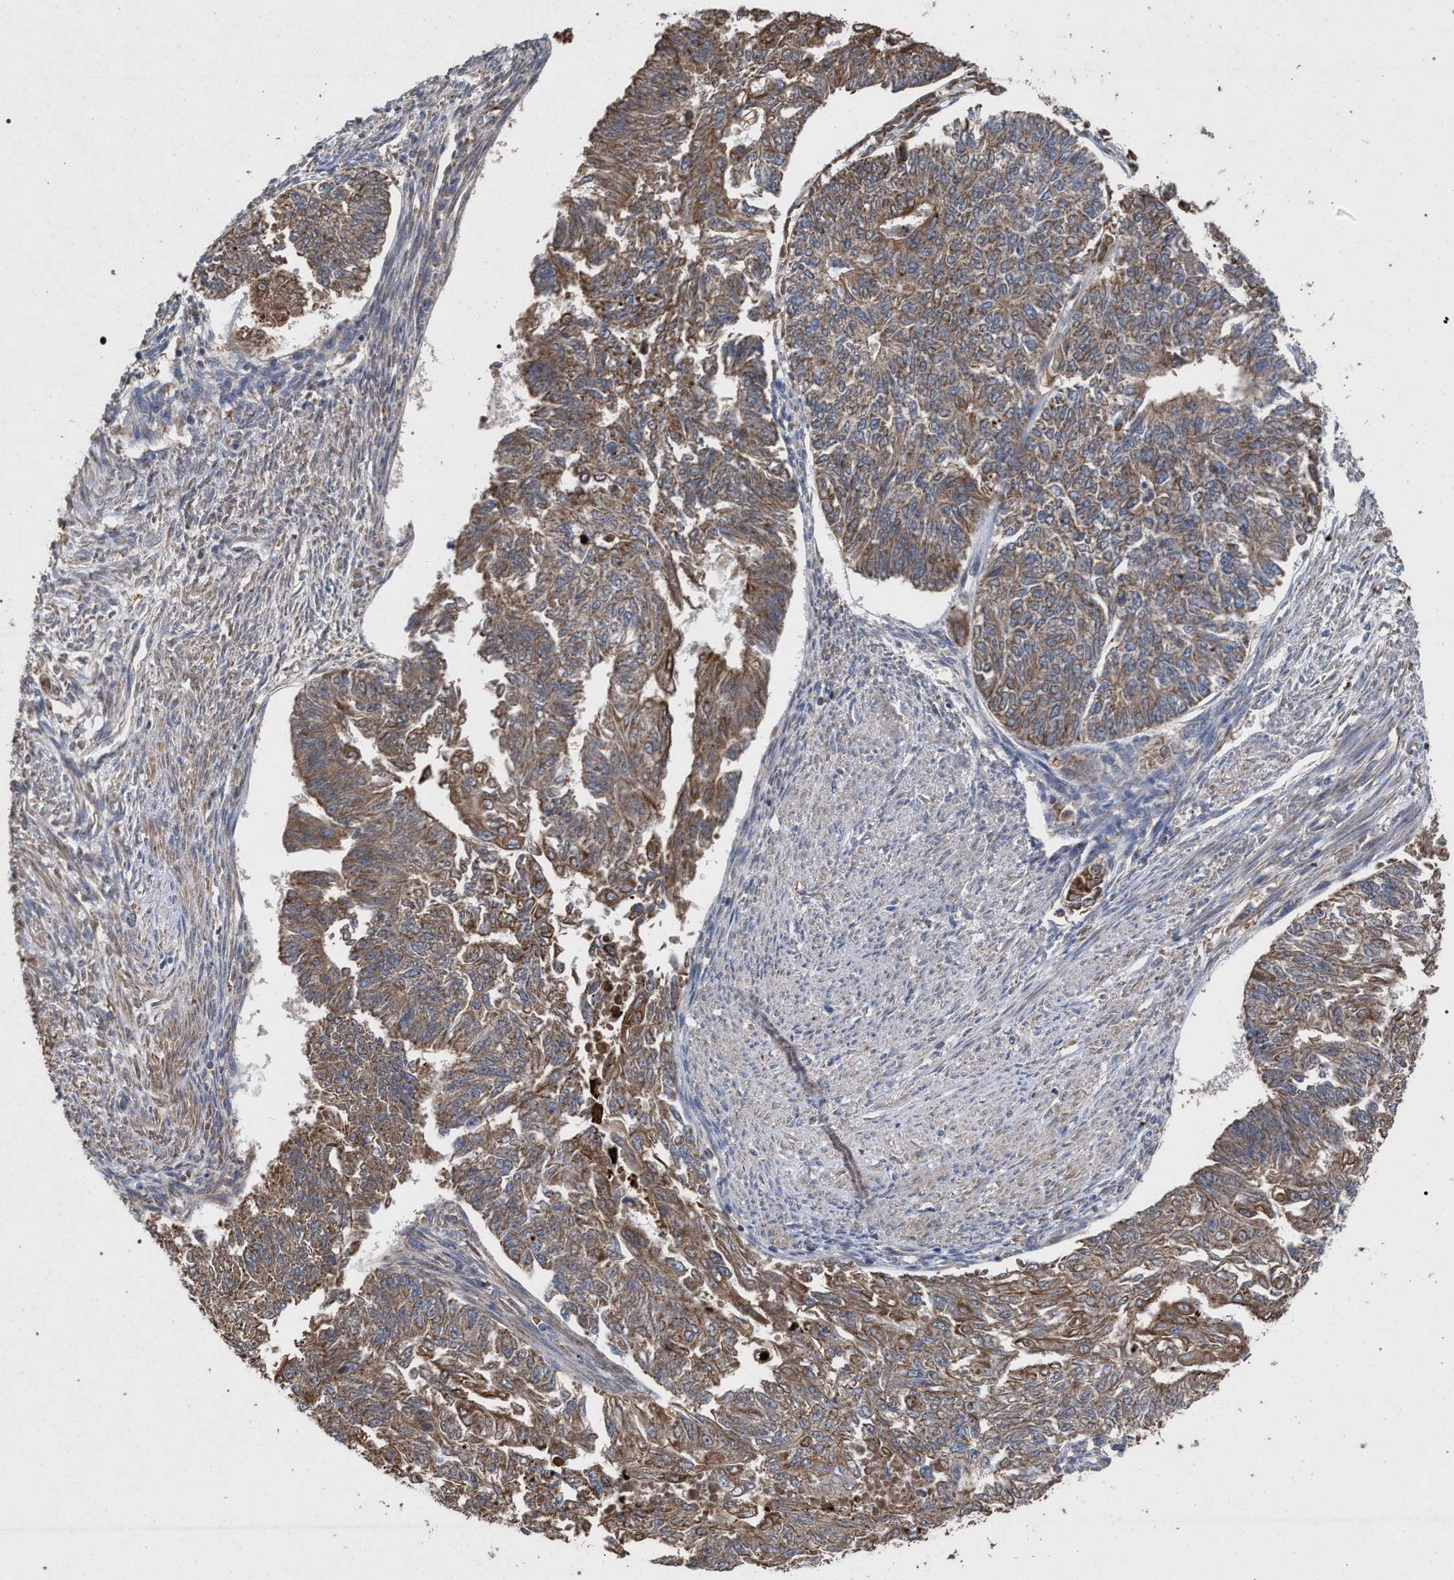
{"staining": {"intensity": "weak", "quantity": ">75%", "location": "cytoplasmic/membranous"}, "tissue": "endometrial cancer", "cell_type": "Tumor cells", "image_type": "cancer", "snomed": [{"axis": "morphology", "description": "Adenocarcinoma, NOS"}, {"axis": "topography", "description": "Endometrium"}], "caption": "Immunohistochemistry photomicrograph of adenocarcinoma (endometrial) stained for a protein (brown), which demonstrates low levels of weak cytoplasmic/membranous staining in about >75% of tumor cells.", "gene": "BCL2L12", "patient": {"sex": "female", "age": 32}}